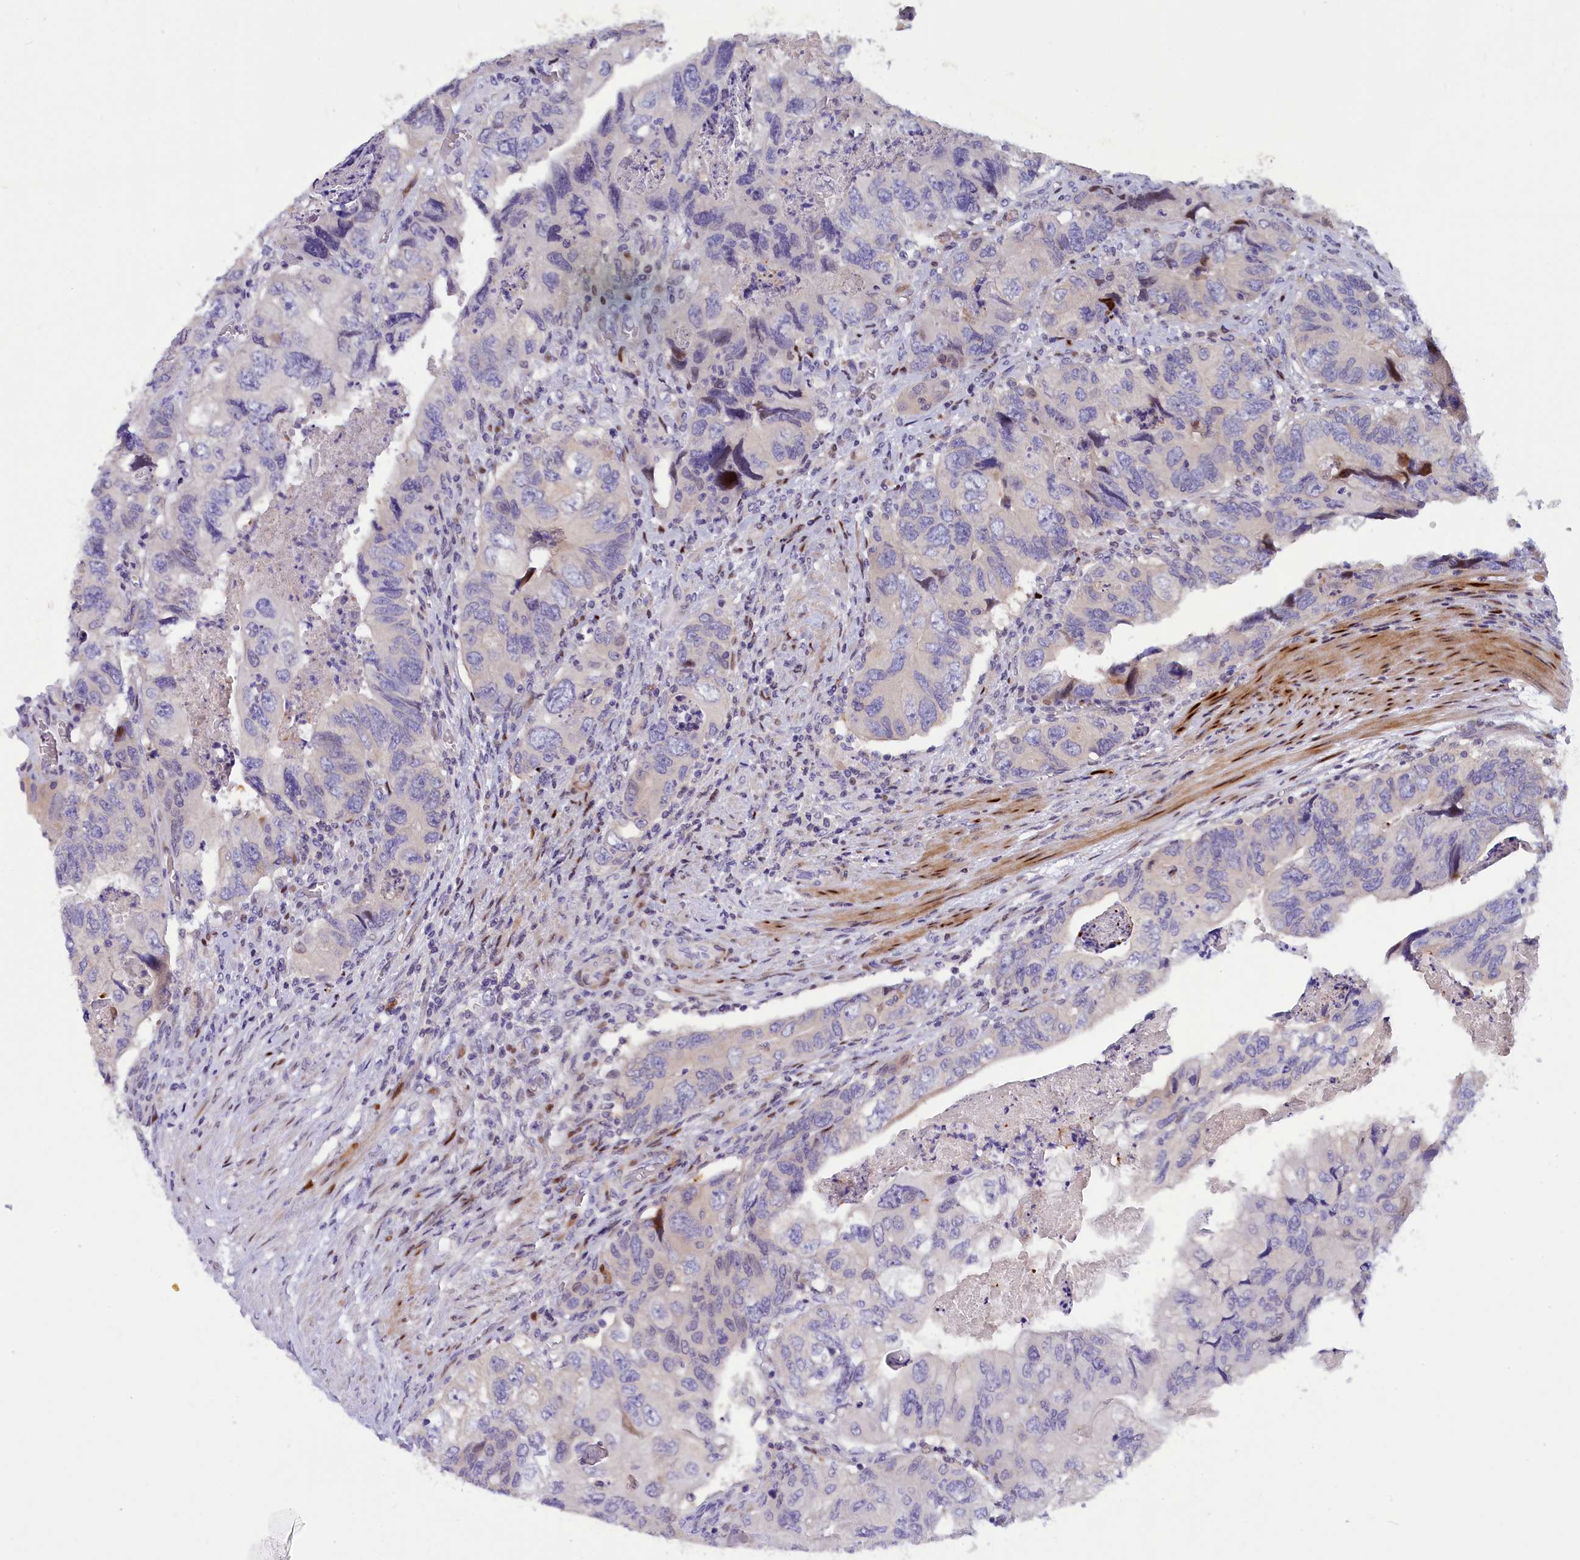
{"staining": {"intensity": "moderate", "quantity": "<25%", "location": "nuclear"}, "tissue": "colorectal cancer", "cell_type": "Tumor cells", "image_type": "cancer", "snomed": [{"axis": "morphology", "description": "Adenocarcinoma, NOS"}, {"axis": "topography", "description": "Rectum"}], "caption": "A high-resolution histopathology image shows immunohistochemistry staining of colorectal adenocarcinoma, which exhibits moderate nuclear staining in approximately <25% of tumor cells.", "gene": "NKPD1", "patient": {"sex": "male", "age": 63}}